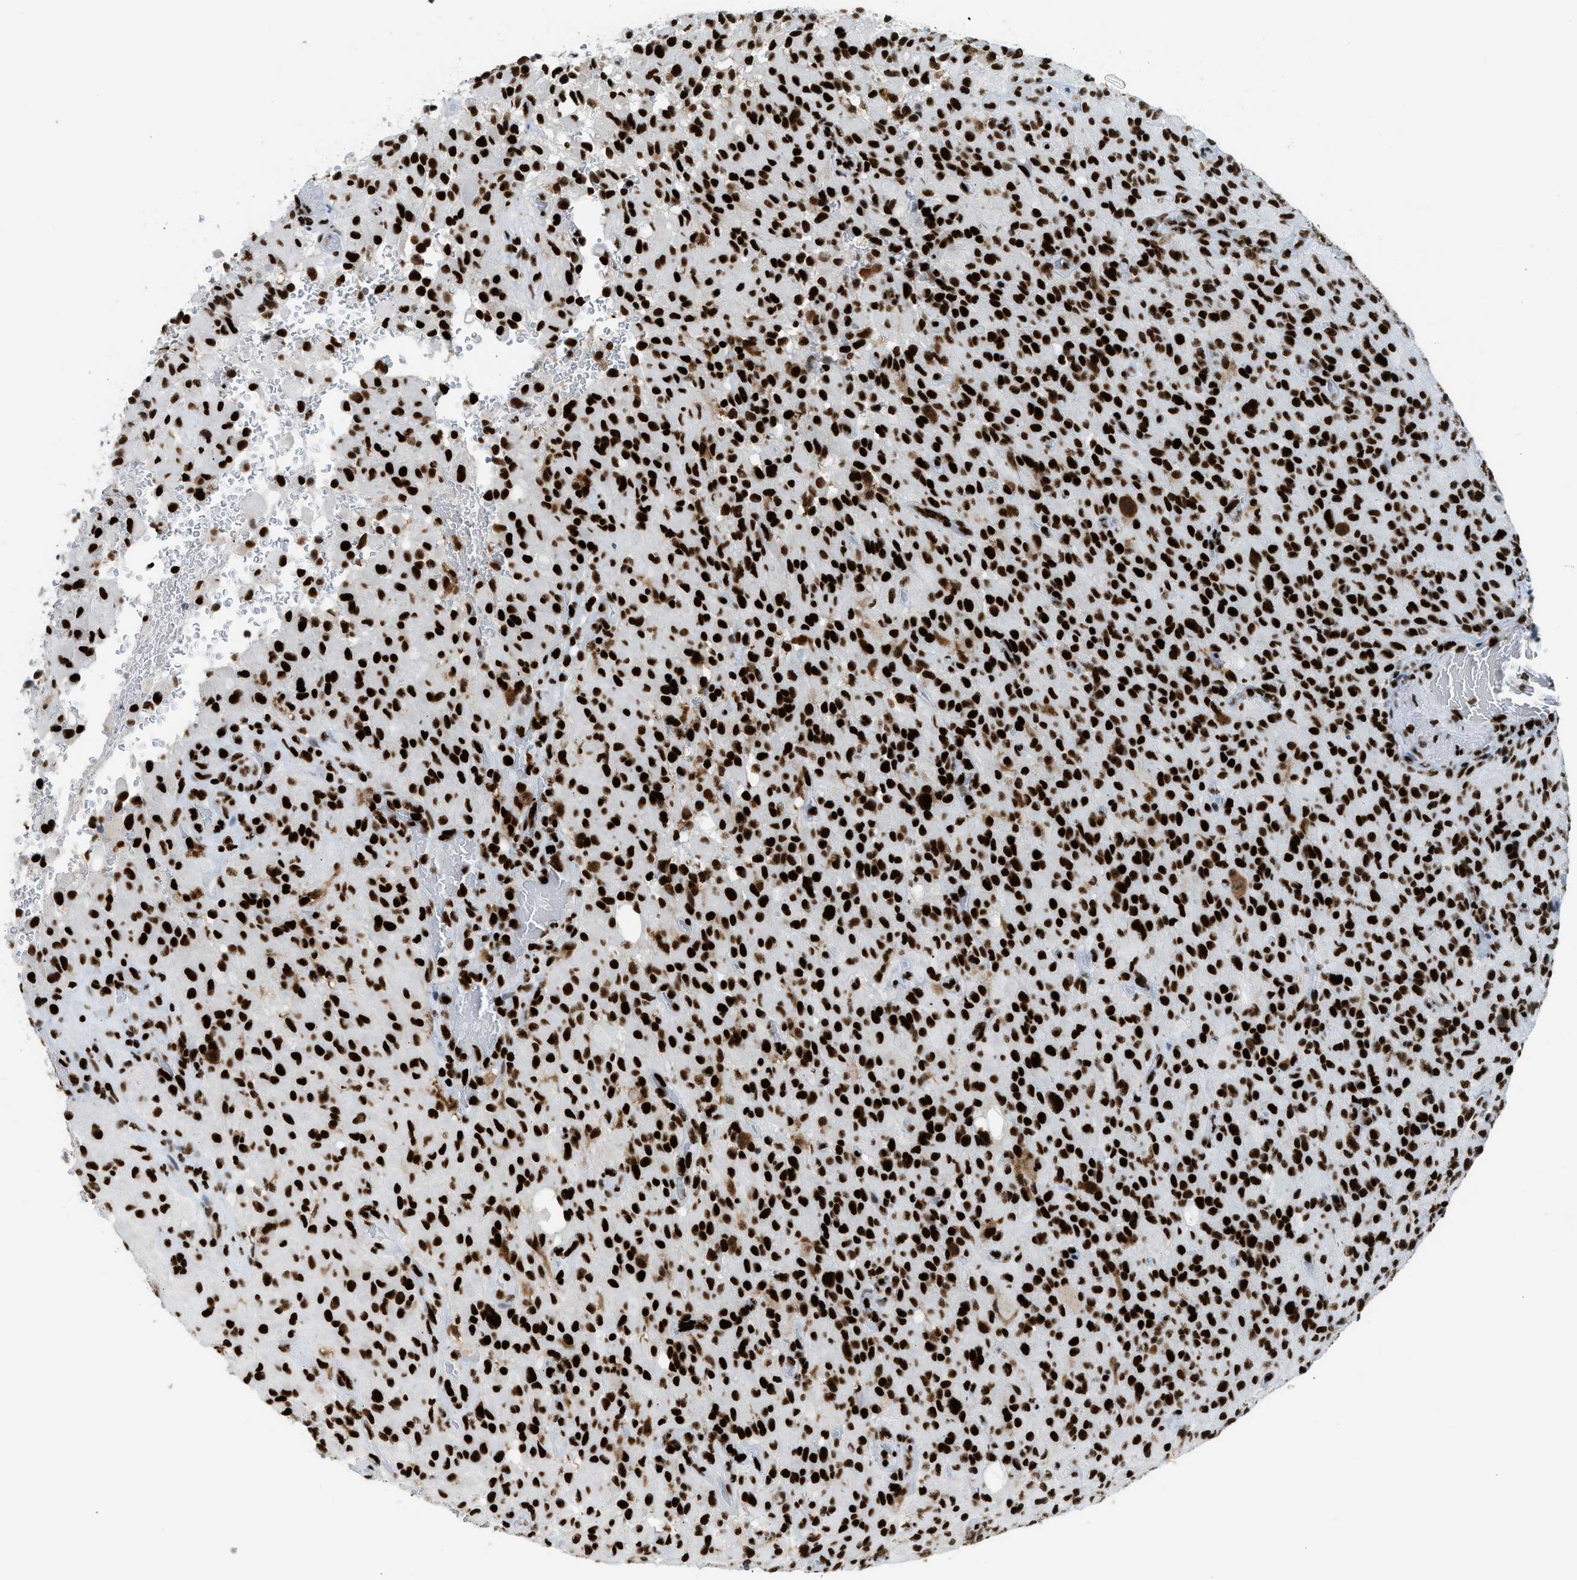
{"staining": {"intensity": "strong", "quantity": ">75%", "location": "nuclear"}, "tissue": "glioma", "cell_type": "Tumor cells", "image_type": "cancer", "snomed": [{"axis": "morphology", "description": "Glioma, malignant, High grade"}, {"axis": "topography", "description": "Brain"}], "caption": "Brown immunohistochemical staining in malignant glioma (high-grade) displays strong nuclear staining in about >75% of tumor cells. (DAB IHC, brown staining for protein, blue staining for nuclei).", "gene": "PIF1", "patient": {"sex": "male", "age": 71}}